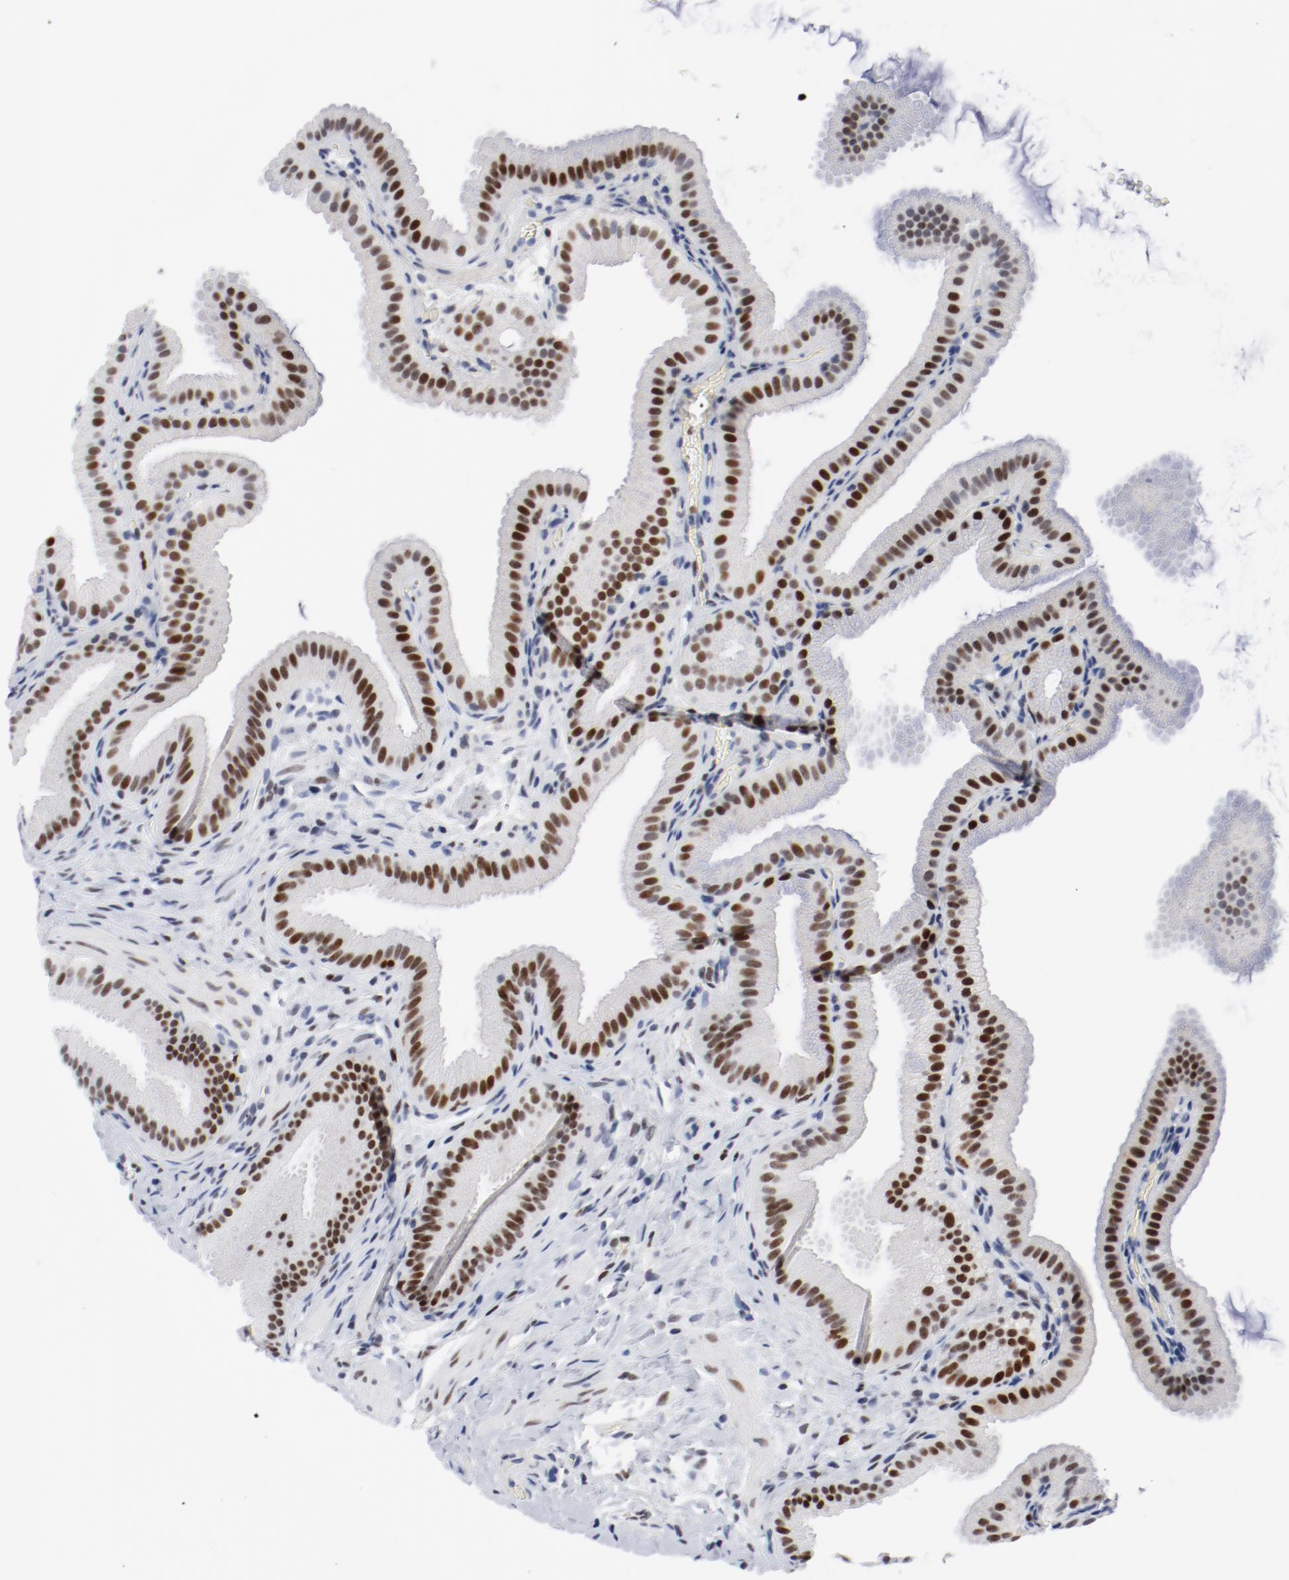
{"staining": {"intensity": "strong", "quantity": ">75%", "location": "nuclear"}, "tissue": "gallbladder", "cell_type": "Glandular cells", "image_type": "normal", "snomed": [{"axis": "morphology", "description": "Normal tissue, NOS"}, {"axis": "topography", "description": "Gallbladder"}], "caption": "This image reveals IHC staining of benign human gallbladder, with high strong nuclear positivity in about >75% of glandular cells.", "gene": "POLD1", "patient": {"sex": "female", "age": 63}}